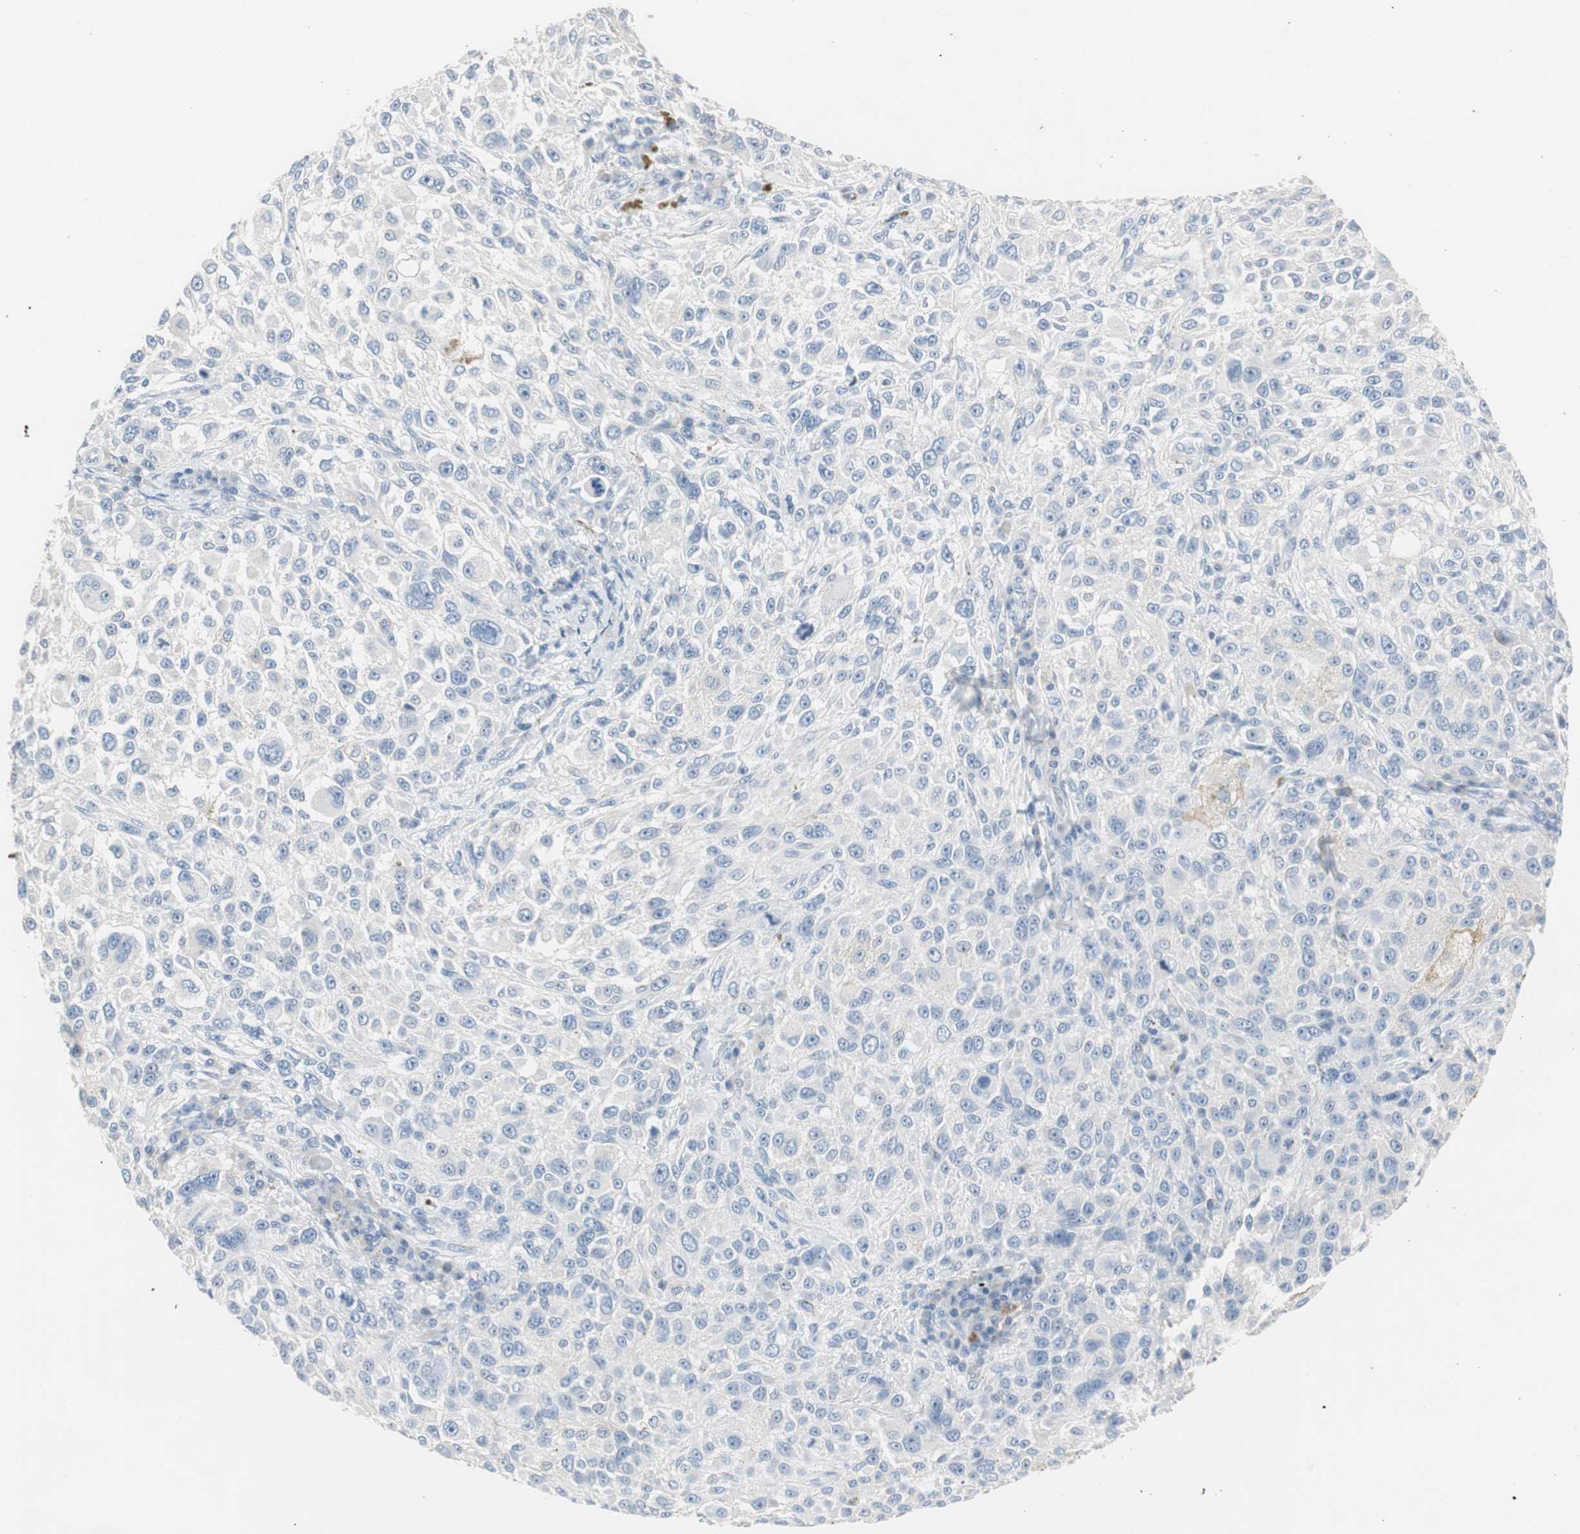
{"staining": {"intensity": "negative", "quantity": "none", "location": "none"}, "tissue": "melanoma", "cell_type": "Tumor cells", "image_type": "cancer", "snomed": [{"axis": "morphology", "description": "Necrosis, NOS"}, {"axis": "morphology", "description": "Malignant melanoma, NOS"}, {"axis": "topography", "description": "Skin"}], "caption": "The histopathology image shows no staining of tumor cells in malignant melanoma.", "gene": "LRP2", "patient": {"sex": "female", "age": 87}}